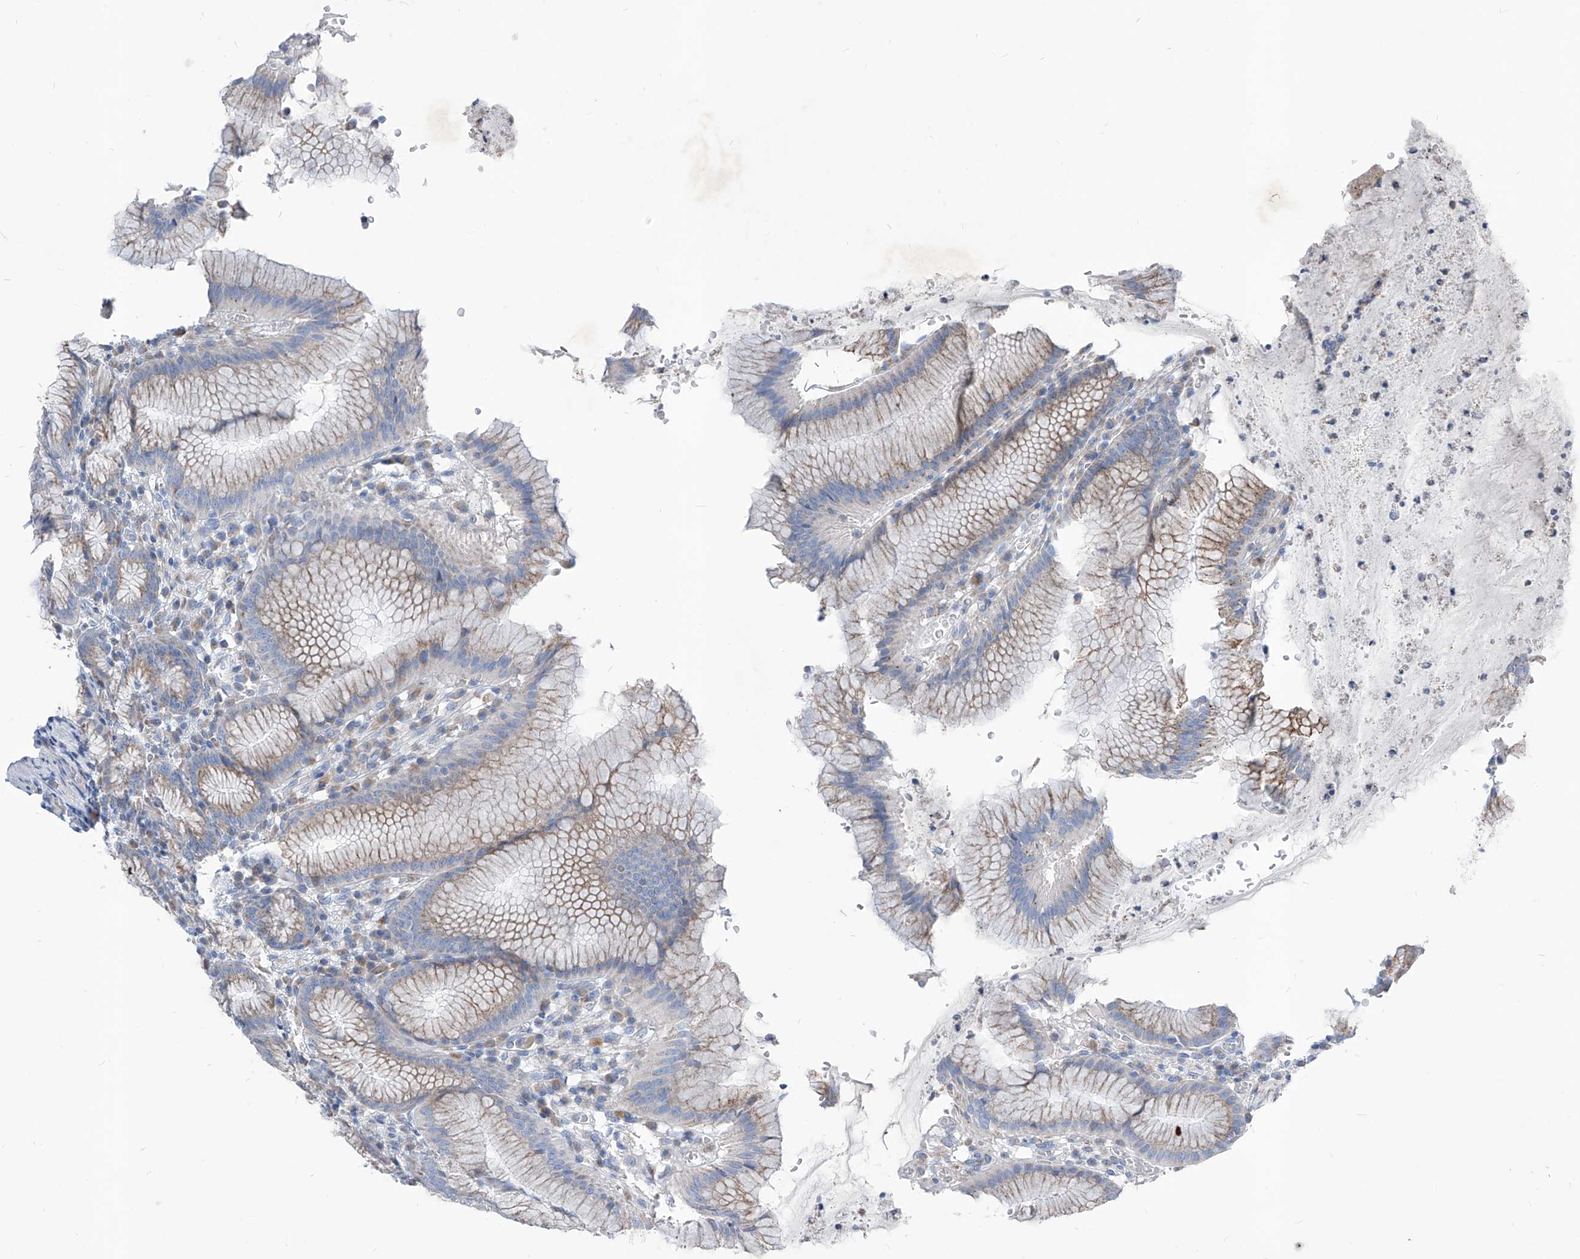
{"staining": {"intensity": "moderate", "quantity": "<25%", "location": "cytoplasmic/membranous"}, "tissue": "stomach", "cell_type": "Glandular cells", "image_type": "normal", "snomed": [{"axis": "morphology", "description": "Normal tissue, NOS"}, {"axis": "topography", "description": "Stomach"}], "caption": "A micrograph of human stomach stained for a protein displays moderate cytoplasmic/membranous brown staining in glandular cells.", "gene": "AGPS", "patient": {"sex": "male", "age": 55}}